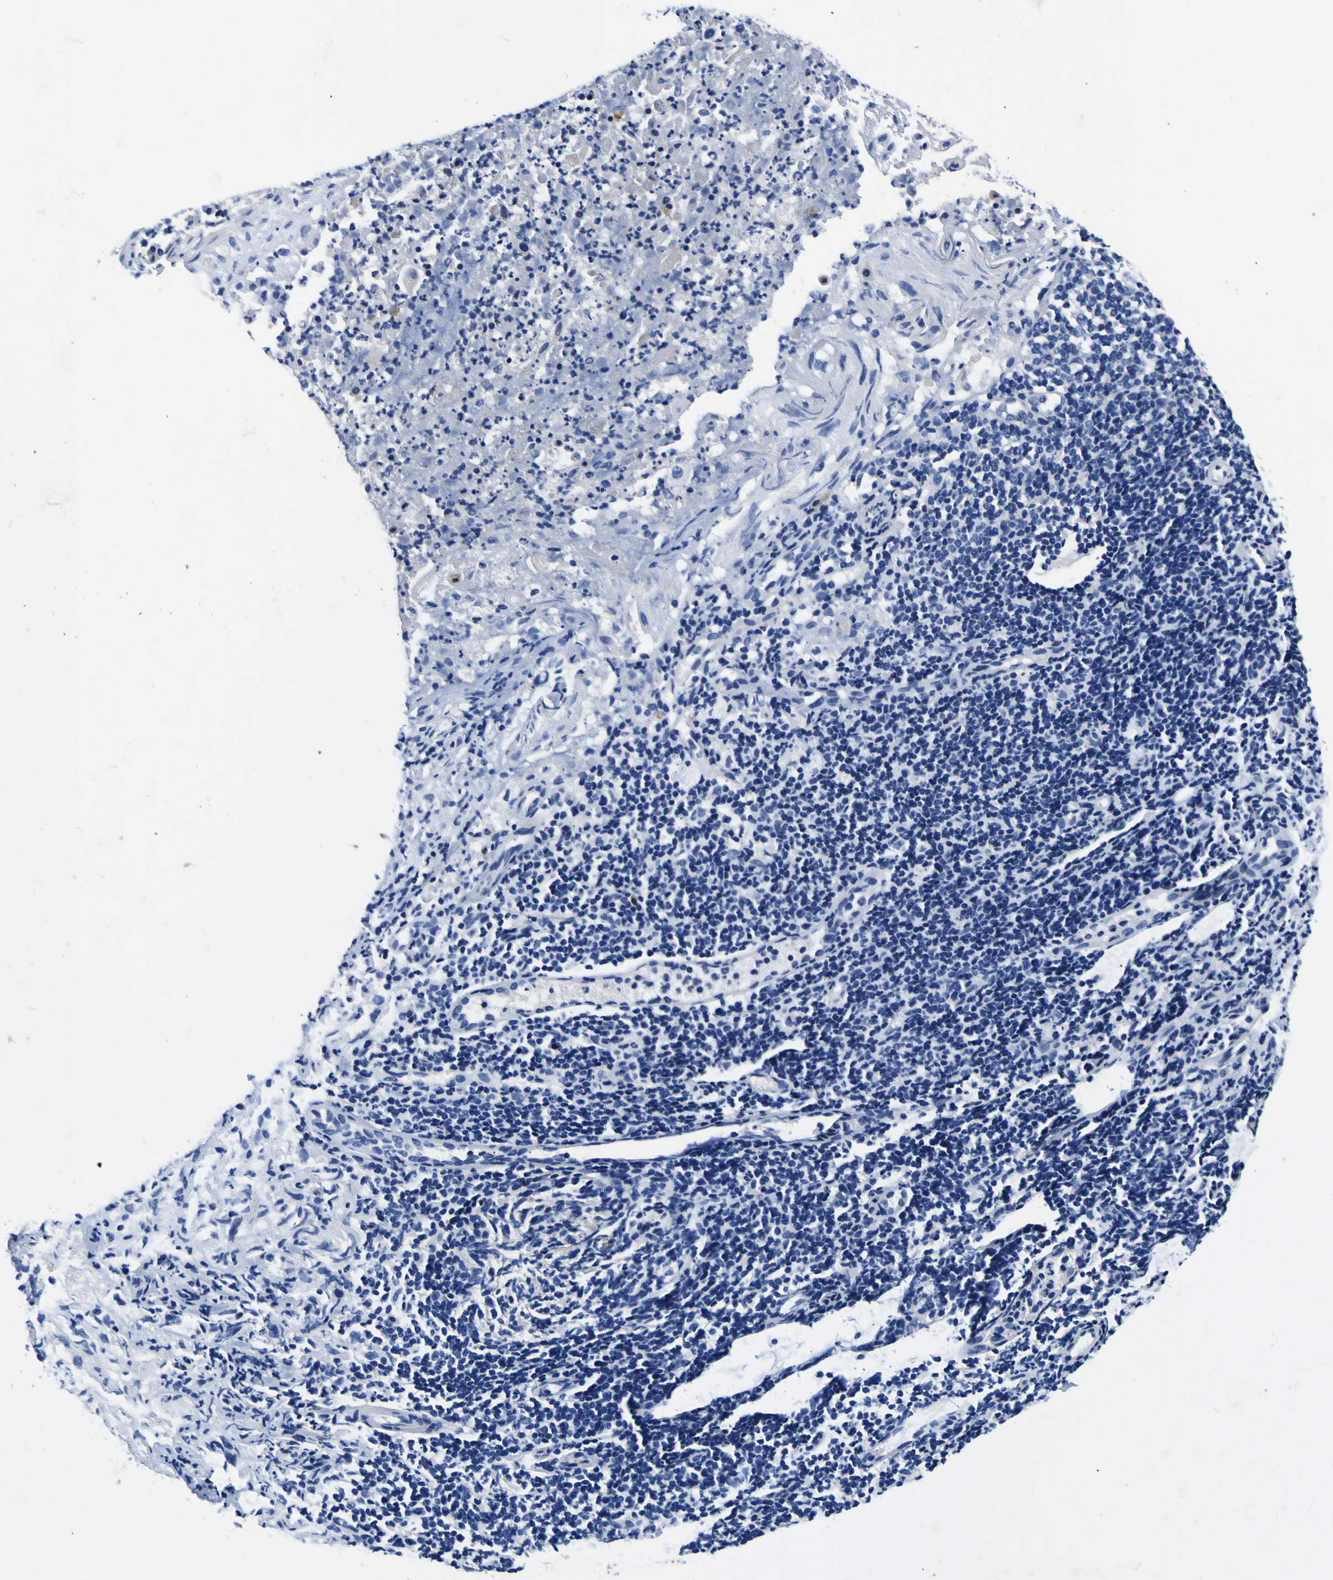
{"staining": {"intensity": "negative", "quantity": "none", "location": "none"}, "tissue": "lung cancer", "cell_type": "Tumor cells", "image_type": "cancer", "snomed": [{"axis": "morphology", "description": "Inflammation, NOS"}, {"axis": "morphology", "description": "Squamous cell carcinoma, NOS"}, {"axis": "topography", "description": "Lymph node"}, {"axis": "topography", "description": "Soft tissue"}, {"axis": "topography", "description": "Lung"}], "caption": "This image is of squamous cell carcinoma (lung) stained with immunohistochemistry (IHC) to label a protein in brown with the nuclei are counter-stained blue. There is no staining in tumor cells.", "gene": "VASN", "patient": {"sex": "male", "age": 66}}